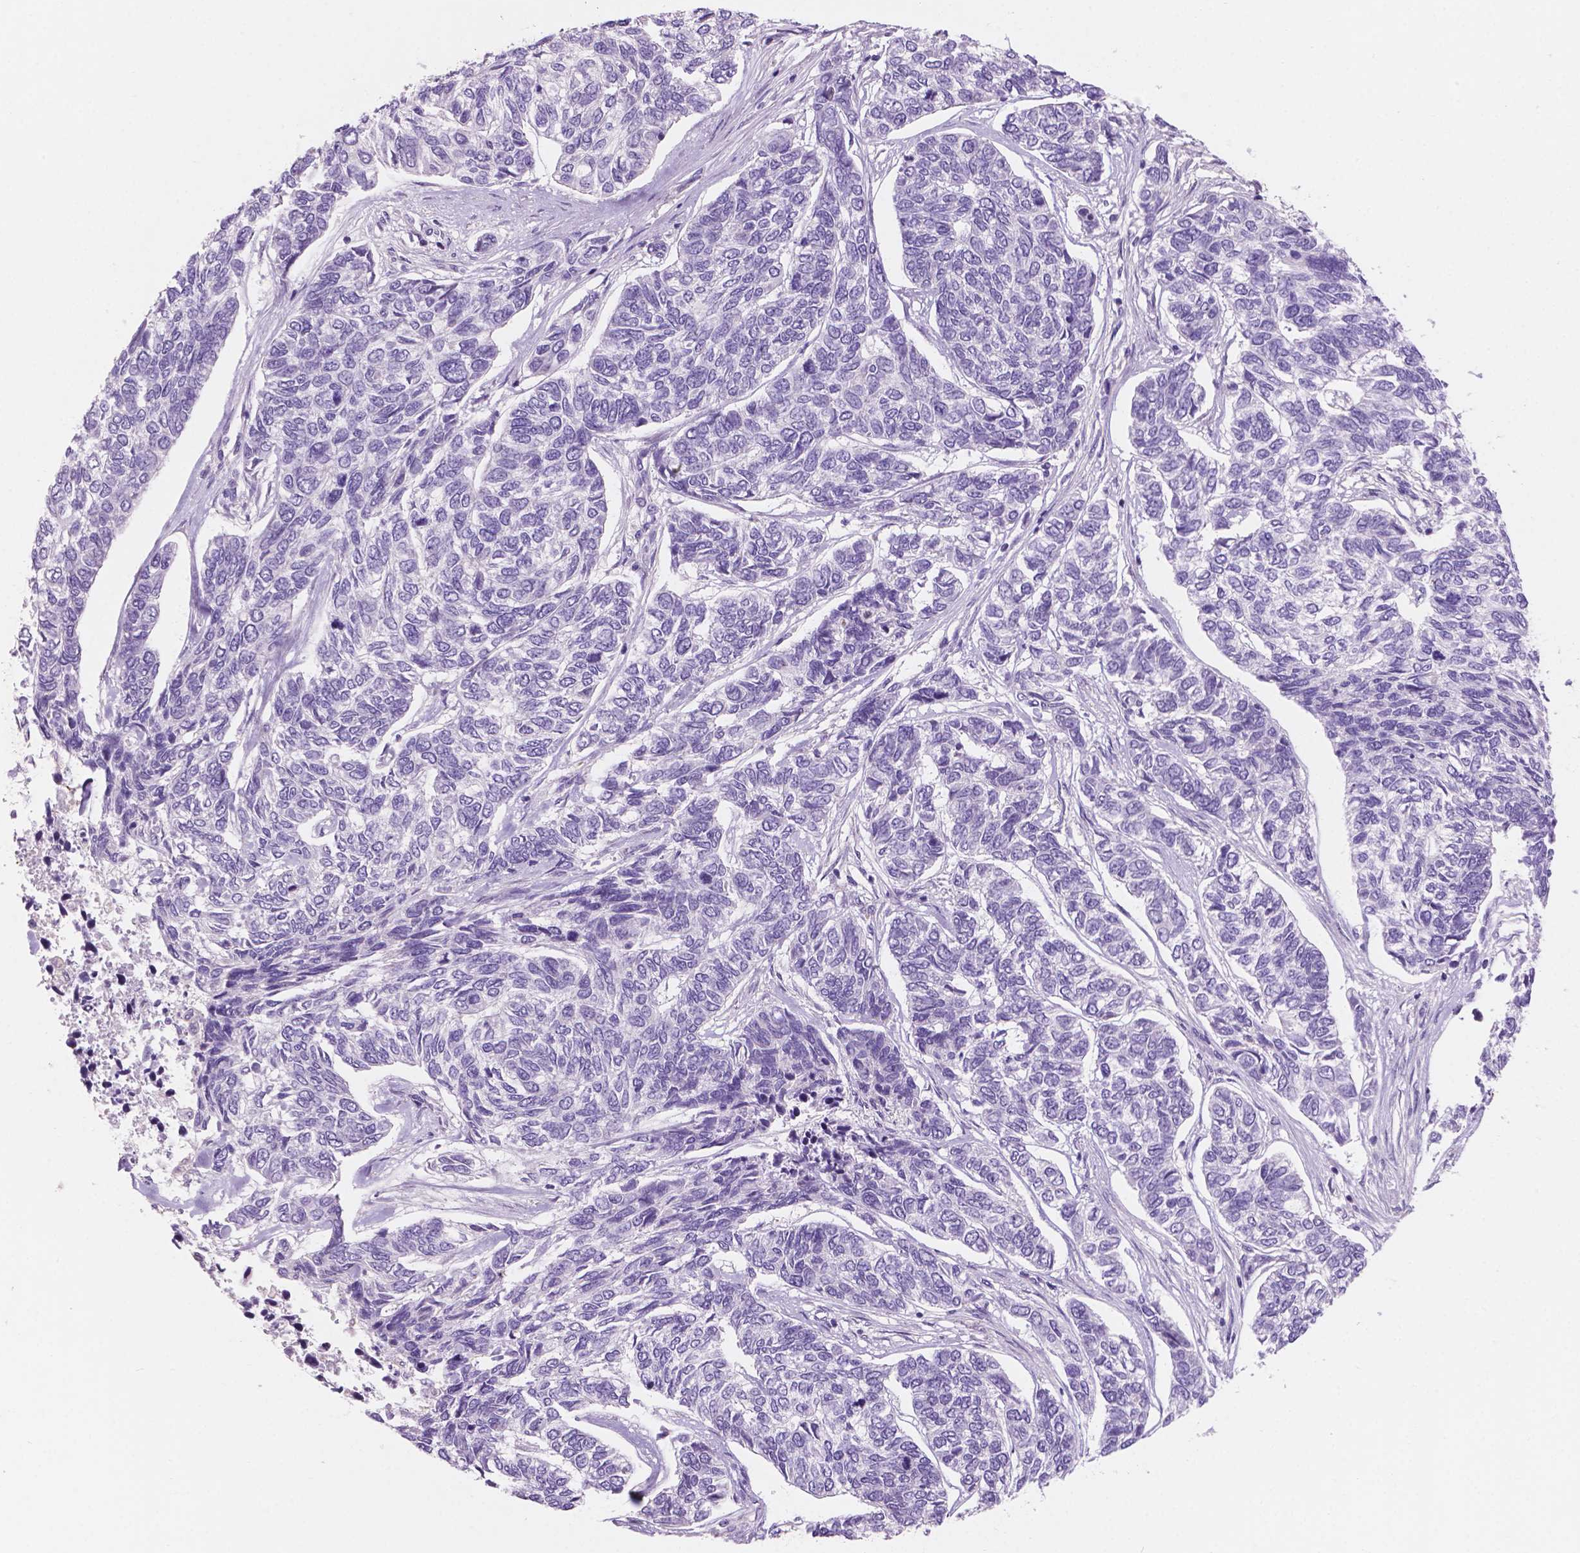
{"staining": {"intensity": "negative", "quantity": "none", "location": "none"}, "tissue": "skin cancer", "cell_type": "Tumor cells", "image_type": "cancer", "snomed": [{"axis": "morphology", "description": "Basal cell carcinoma"}, {"axis": "topography", "description": "Skin"}], "caption": "Tumor cells are negative for brown protein staining in skin basal cell carcinoma.", "gene": "SBSN", "patient": {"sex": "female", "age": 65}}